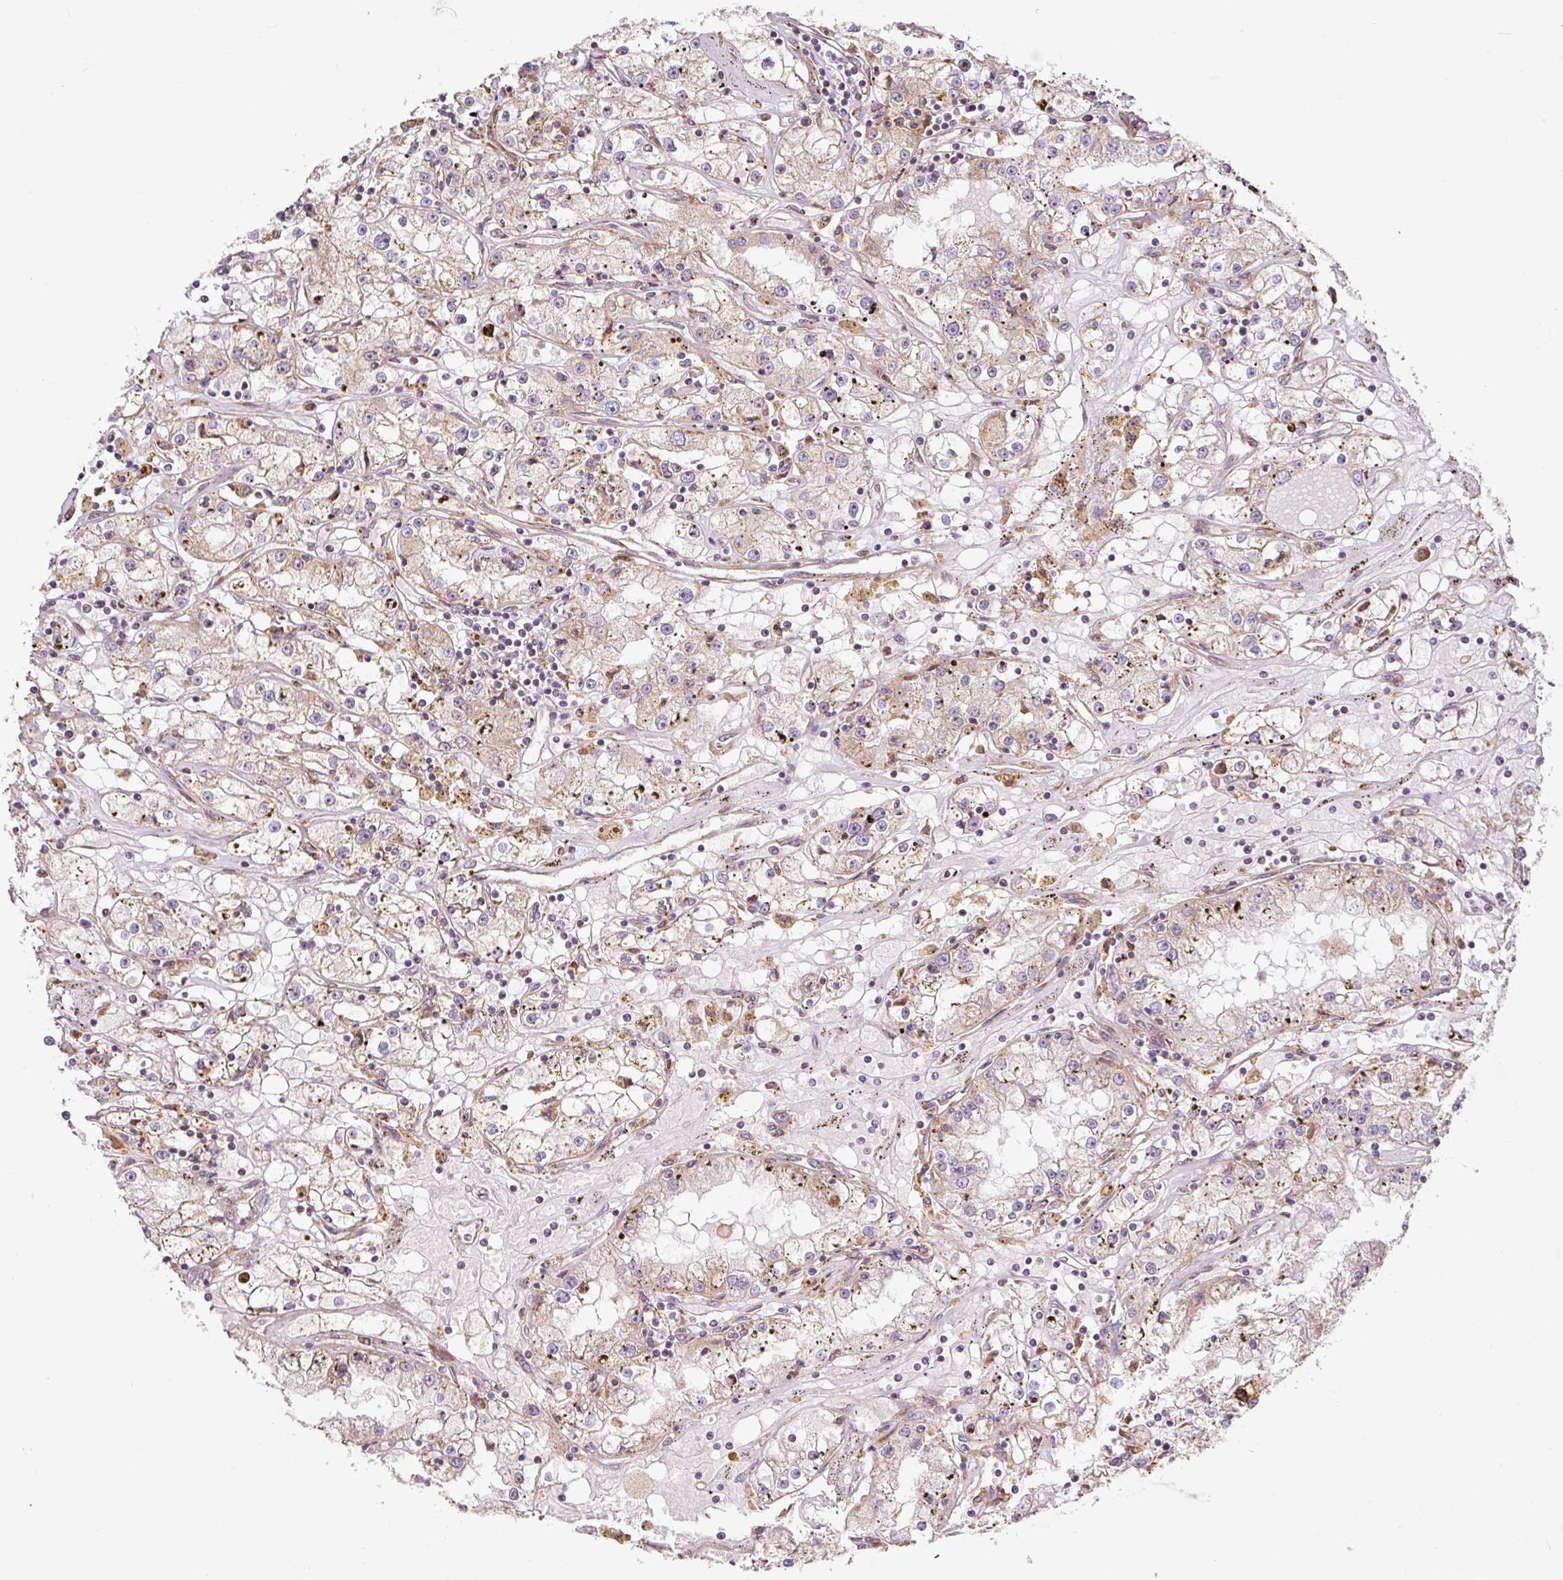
{"staining": {"intensity": "weak", "quantity": "25%-75%", "location": "cytoplasmic/membranous"}, "tissue": "renal cancer", "cell_type": "Tumor cells", "image_type": "cancer", "snomed": [{"axis": "morphology", "description": "Adenocarcinoma, NOS"}, {"axis": "topography", "description": "Kidney"}], "caption": "Immunohistochemistry image of neoplastic tissue: renal cancer (adenocarcinoma) stained using immunohistochemistry (IHC) shows low levels of weak protein expression localized specifically in the cytoplasmic/membranous of tumor cells, appearing as a cytoplasmic/membranous brown color.", "gene": "MORN4", "patient": {"sex": "male", "age": 56}}